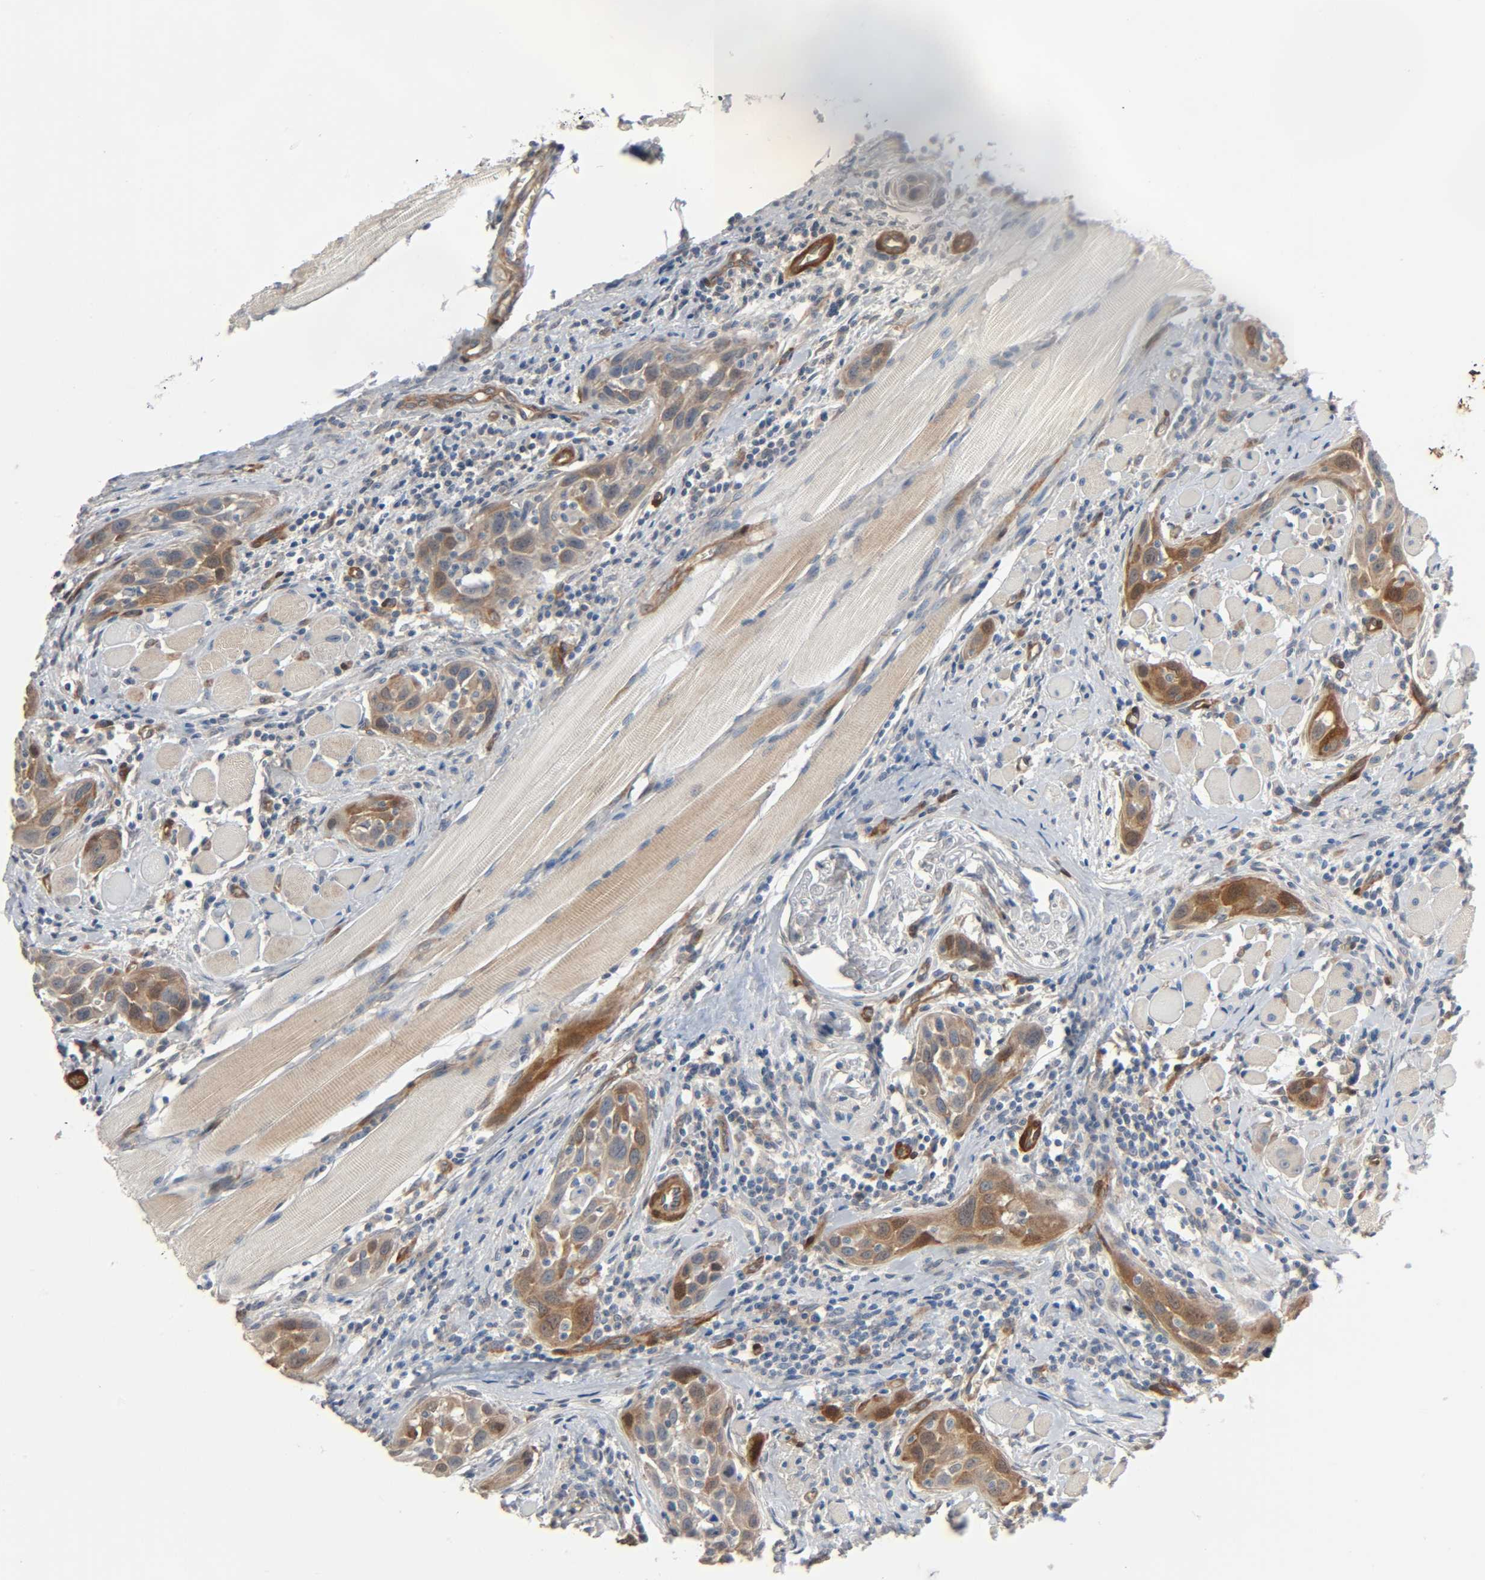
{"staining": {"intensity": "moderate", "quantity": ">75%", "location": "cytoplasmic/membranous"}, "tissue": "head and neck cancer", "cell_type": "Tumor cells", "image_type": "cancer", "snomed": [{"axis": "morphology", "description": "Squamous cell carcinoma, NOS"}, {"axis": "topography", "description": "Oral tissue"}, {"axis": "topography", "description": "Head-Neck"}], "caption": "Tumor cells exhibit moderate cytoplasmic/membranous positivity in approximately >75% of cells in head and neck cancer (squamous cell carcinoma). Immunohistochemistry (ihc) stains the protein of interest in brown and the nuclei are stained blue.", "gene": "PTK2", "patient": {"sex": "female", "age": 50}}